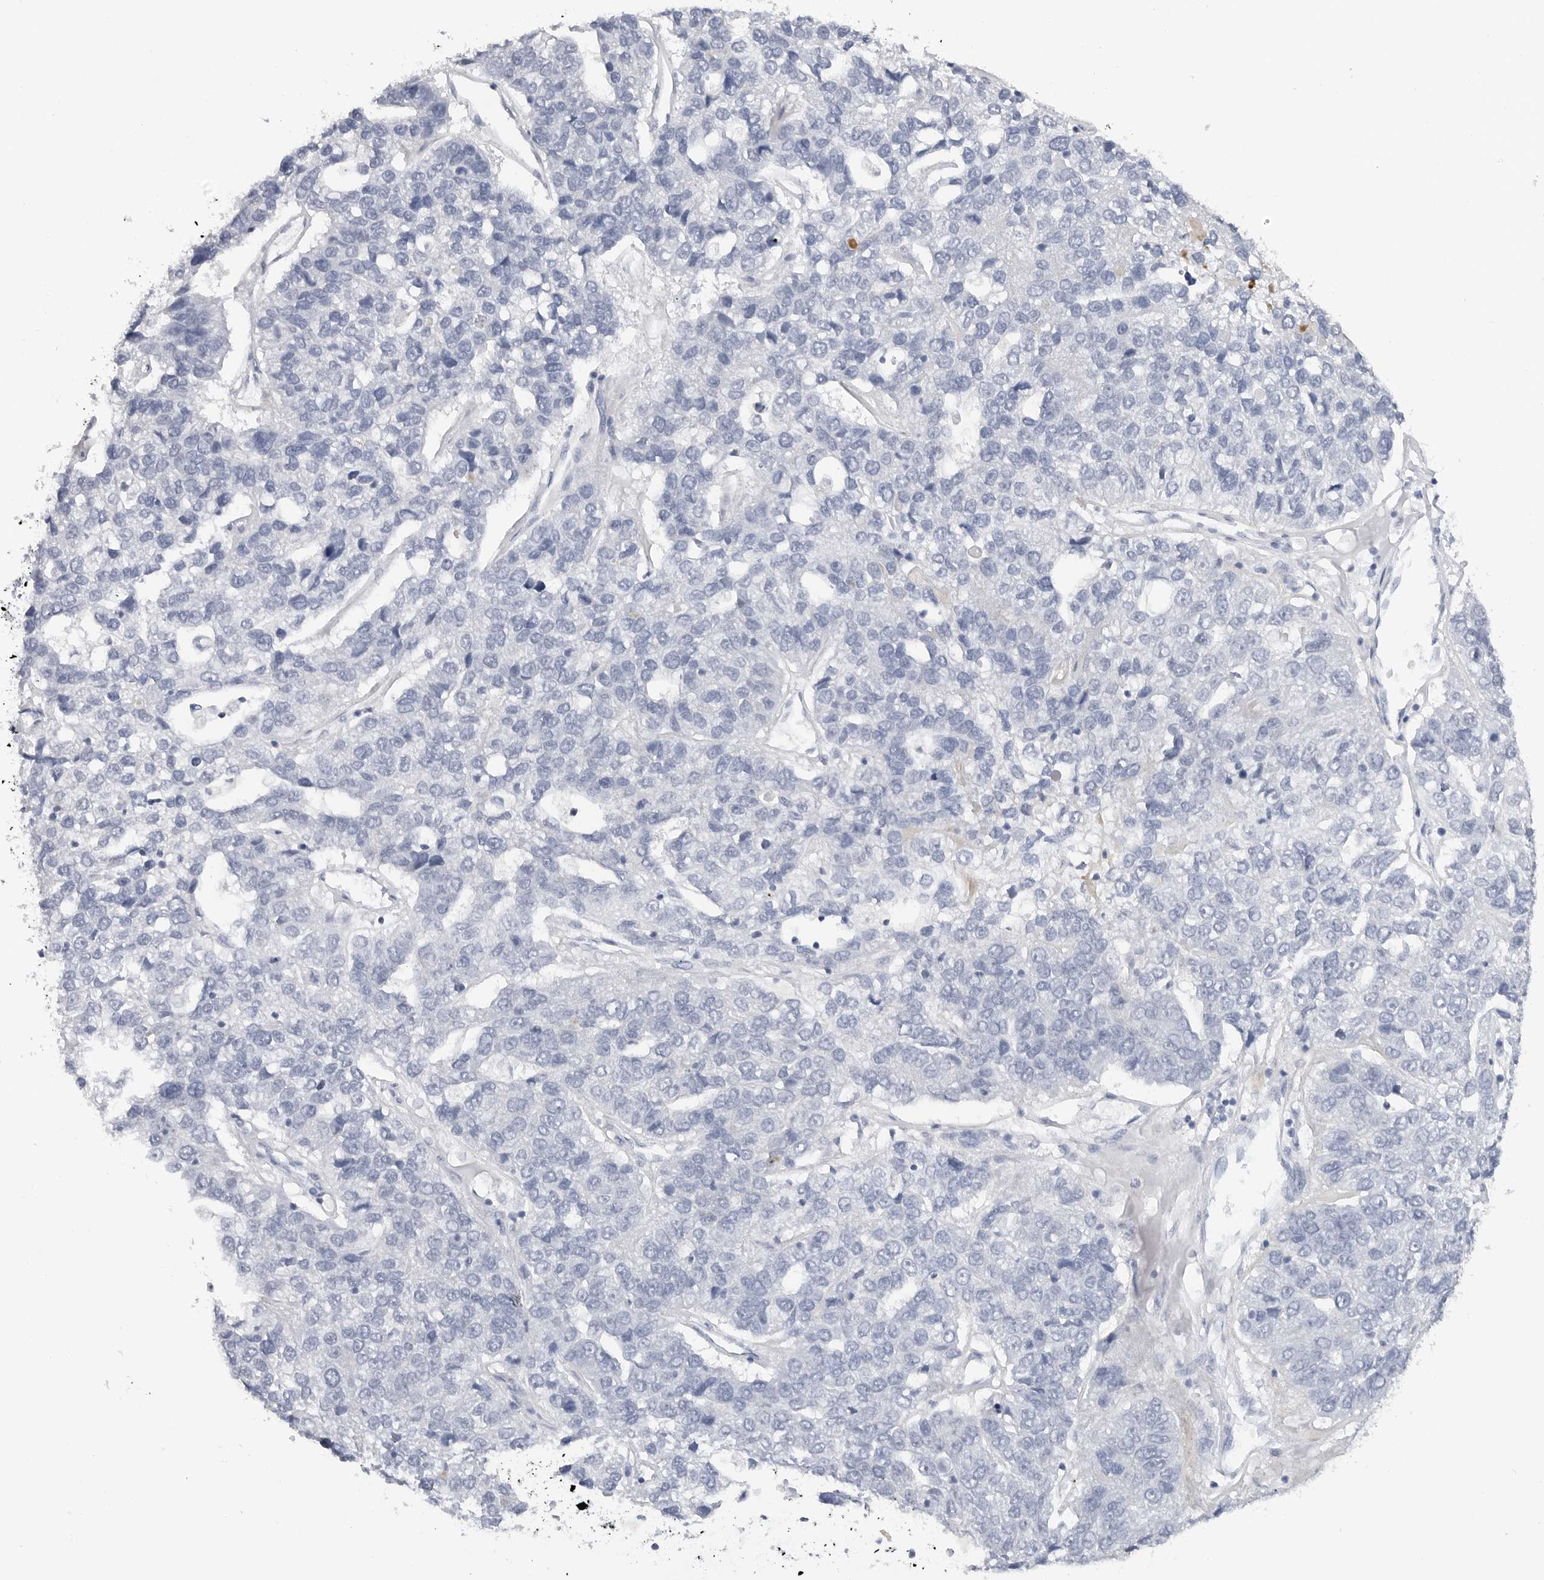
{"staining": {"intensity": "negative", "quantity": "none", "location": "none"}, "tissue": "pancreatic cancer", "cell_type": "Tumor cells", "image_type": "cancer", "snomed": [{"axis": "morphology", "description": "Adenocarcinoma, NOS"}, {"axis": "topography", "description": "Pancreas"}], "caption": "Tumor cells are negative for protein expression in human pancreatic adenocarcinoma.", "gene": "MAP2K5", "patient": {"sex": "female", "age": 61}}